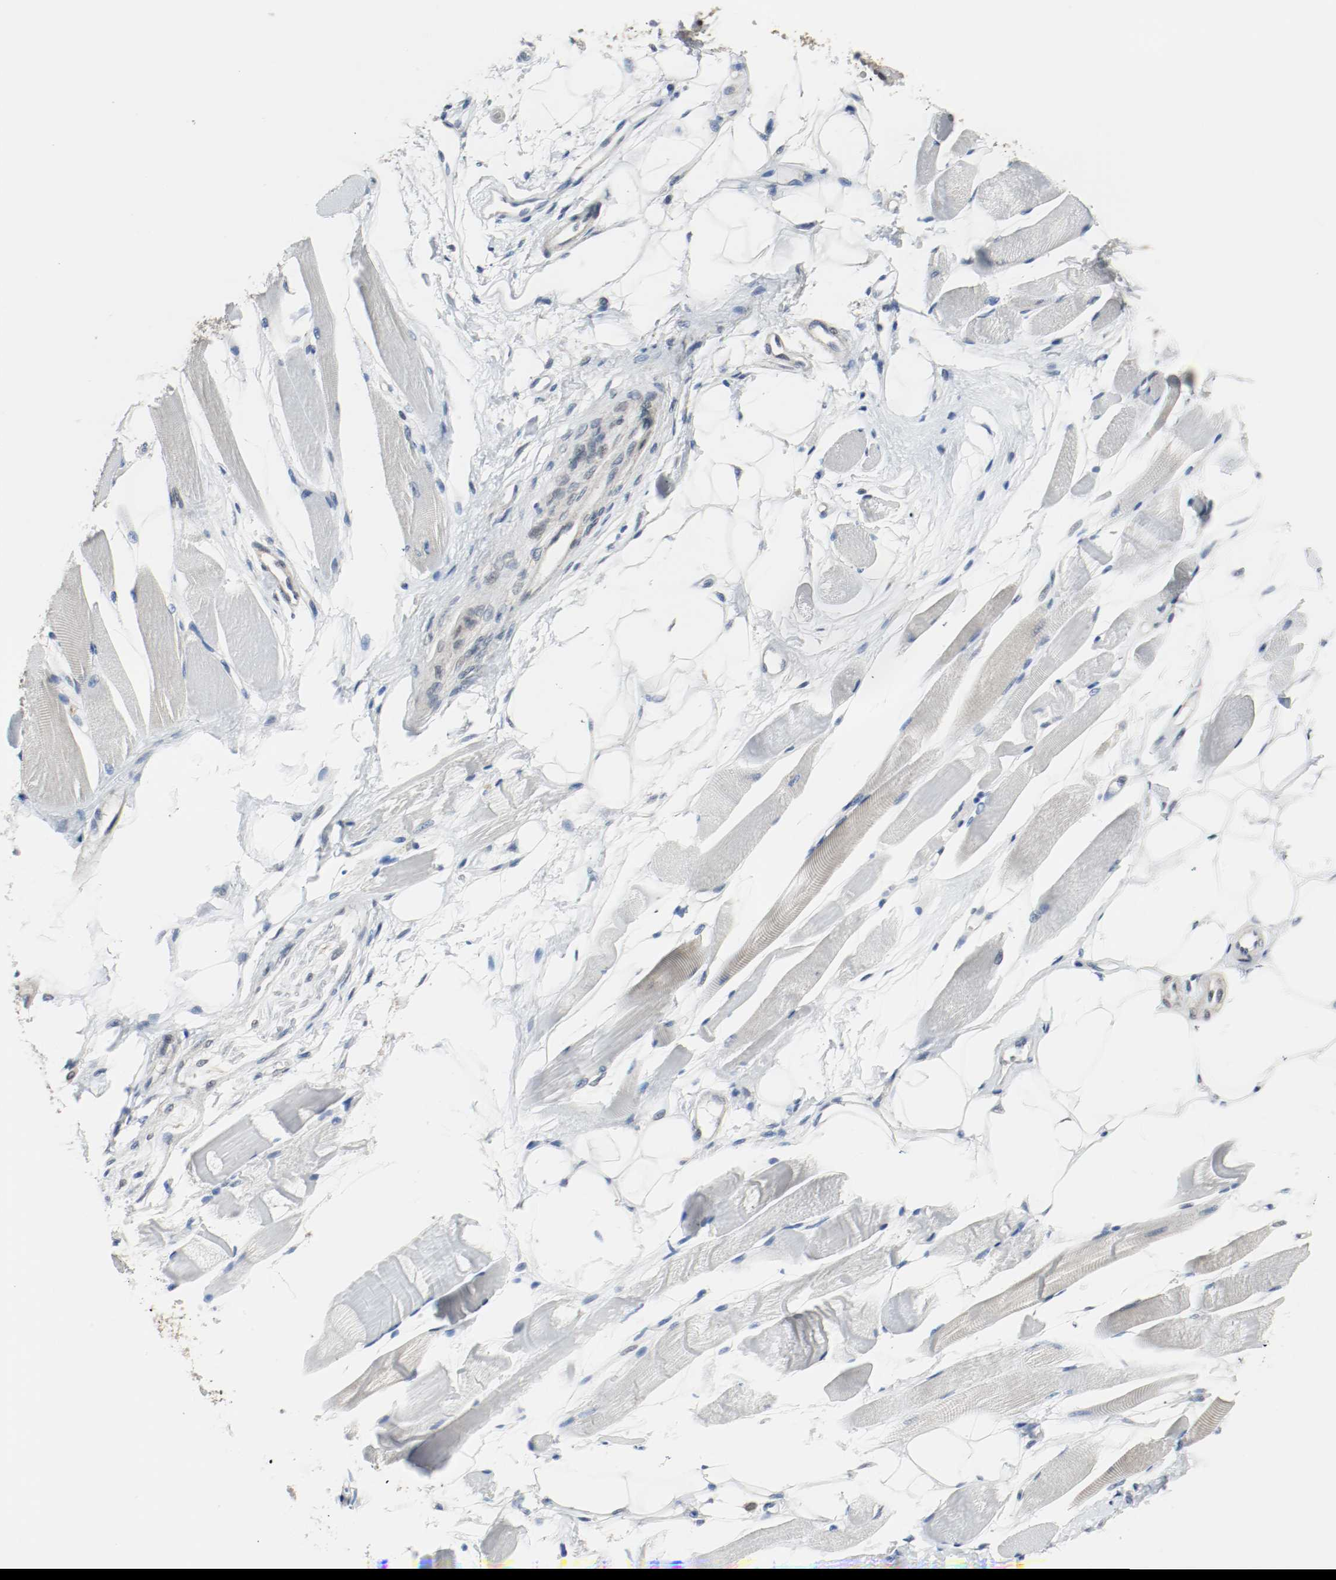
{"staining": {"intensity": "weak", "quantity": "<25%", "location": "cytoplasmic/membranous,nuclear"}, "tissue": "skeletal muscle", "cell_type": "Myocytes", "image_type": "normal", "snomed": [{"axis": "morphology", "description": "Normal tissue, NOS"}, {"axis": "topography", "description": "Skeletal muscle"}, {"axis": "topography", "description": "Peripheral nerve tissue"}], "caption": "This histopathology image is of benign skeletal muscle stained with immunohistochemistry to label a protein in brown with the nuclei are counter-stained blue. There is no positivity in myocytes.", "gene": "PPME1", "patient": {"sex": "female", "age": 84}}